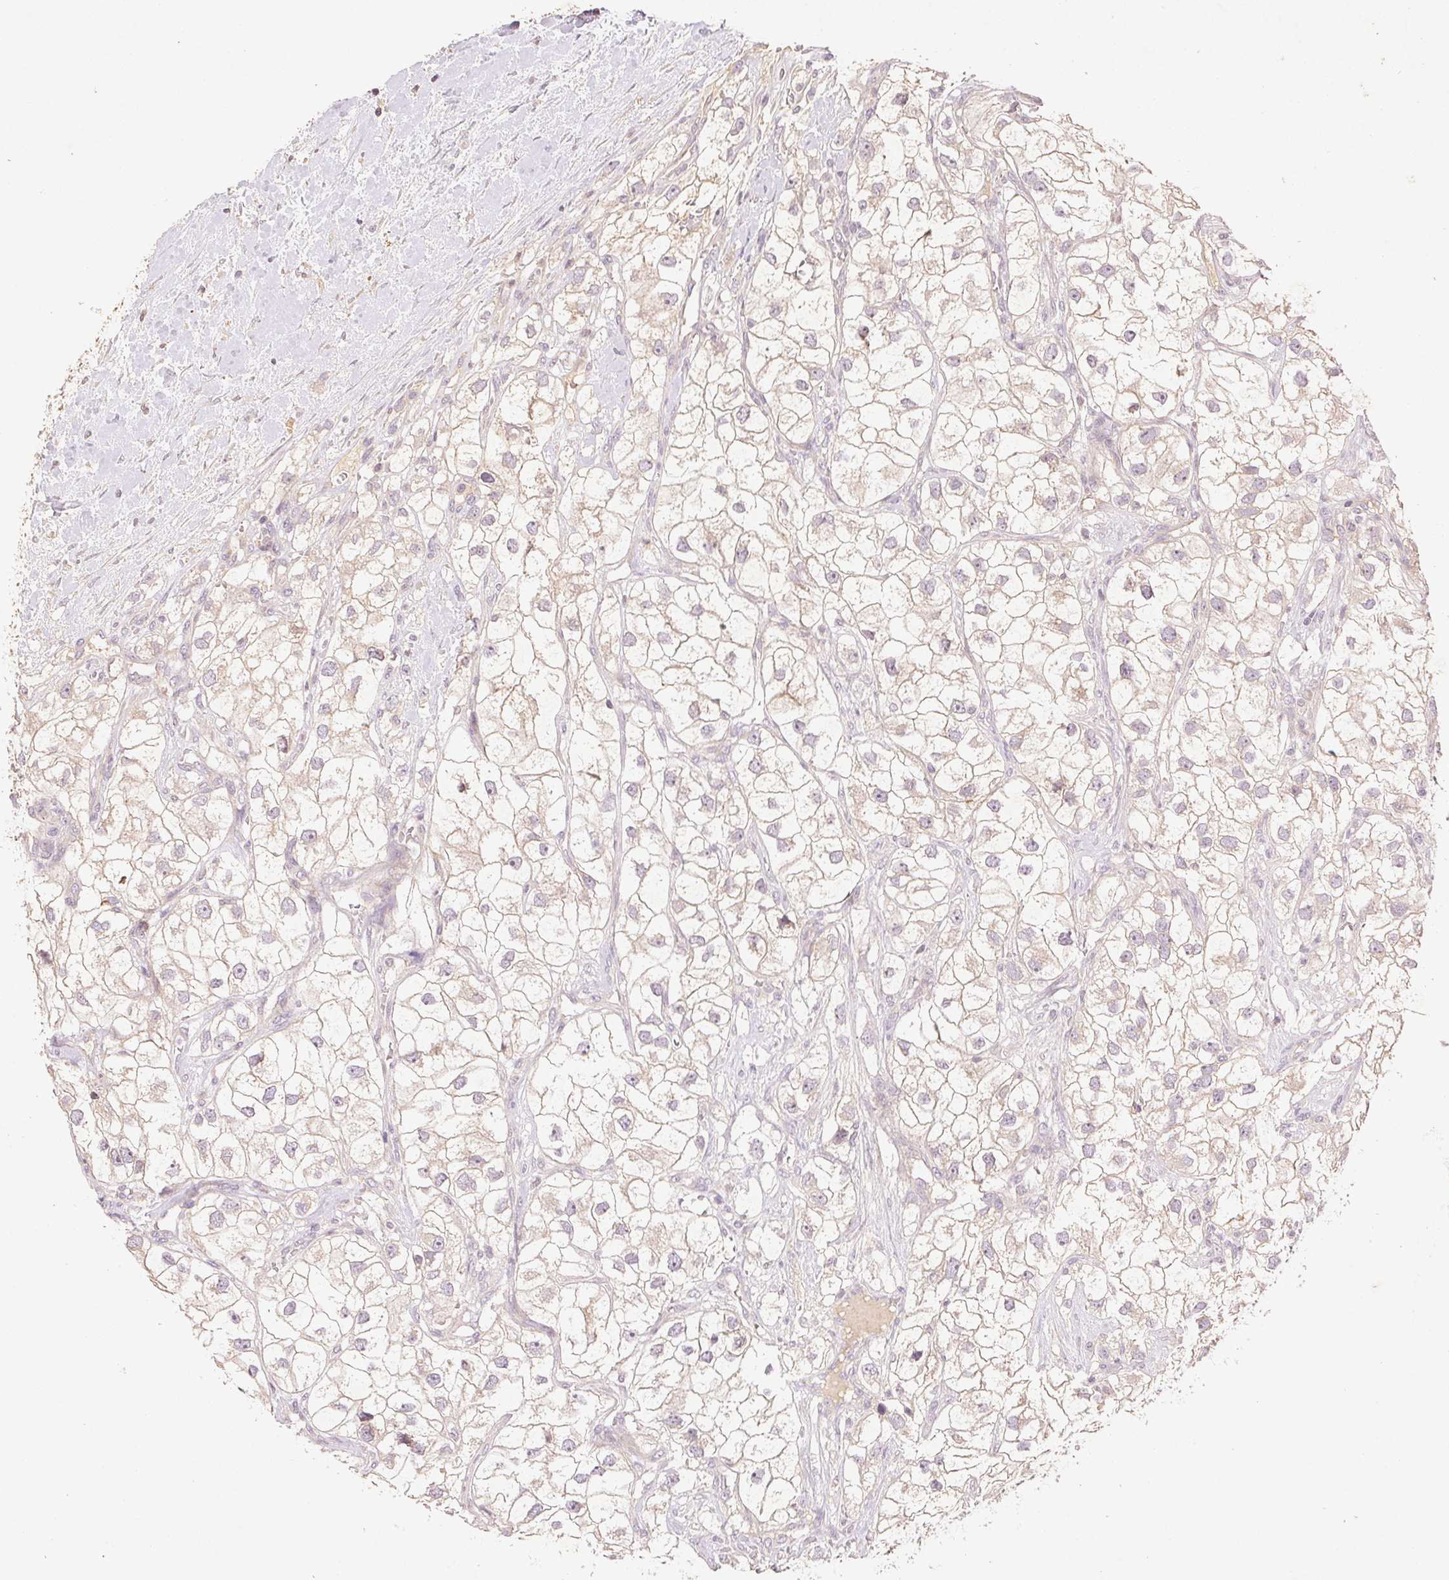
{"staining": {"intensity": "weak", "quantity": "<25%", "location": "cytoplasmic/membranous"}, "tissue": "renal cancer", "cell_type": "Tumor cells", "image_type": "cancer", "snomed": [{"axis": "morphology", "description": "Adenocarcinoma, NOS"}, {"axis": "topography", "description": "Kidney"}], "caption": "Renal adenocarcinoma was stained to show a protein in brown. There is no significant expression in tumor cells. (Brightfield microscopy of DAB (3,3'-diaminobenzidine) immunohistochemistry at high magnification).", "gene": "YIF1B", "patient": {"sex": "male", "age": 59}}